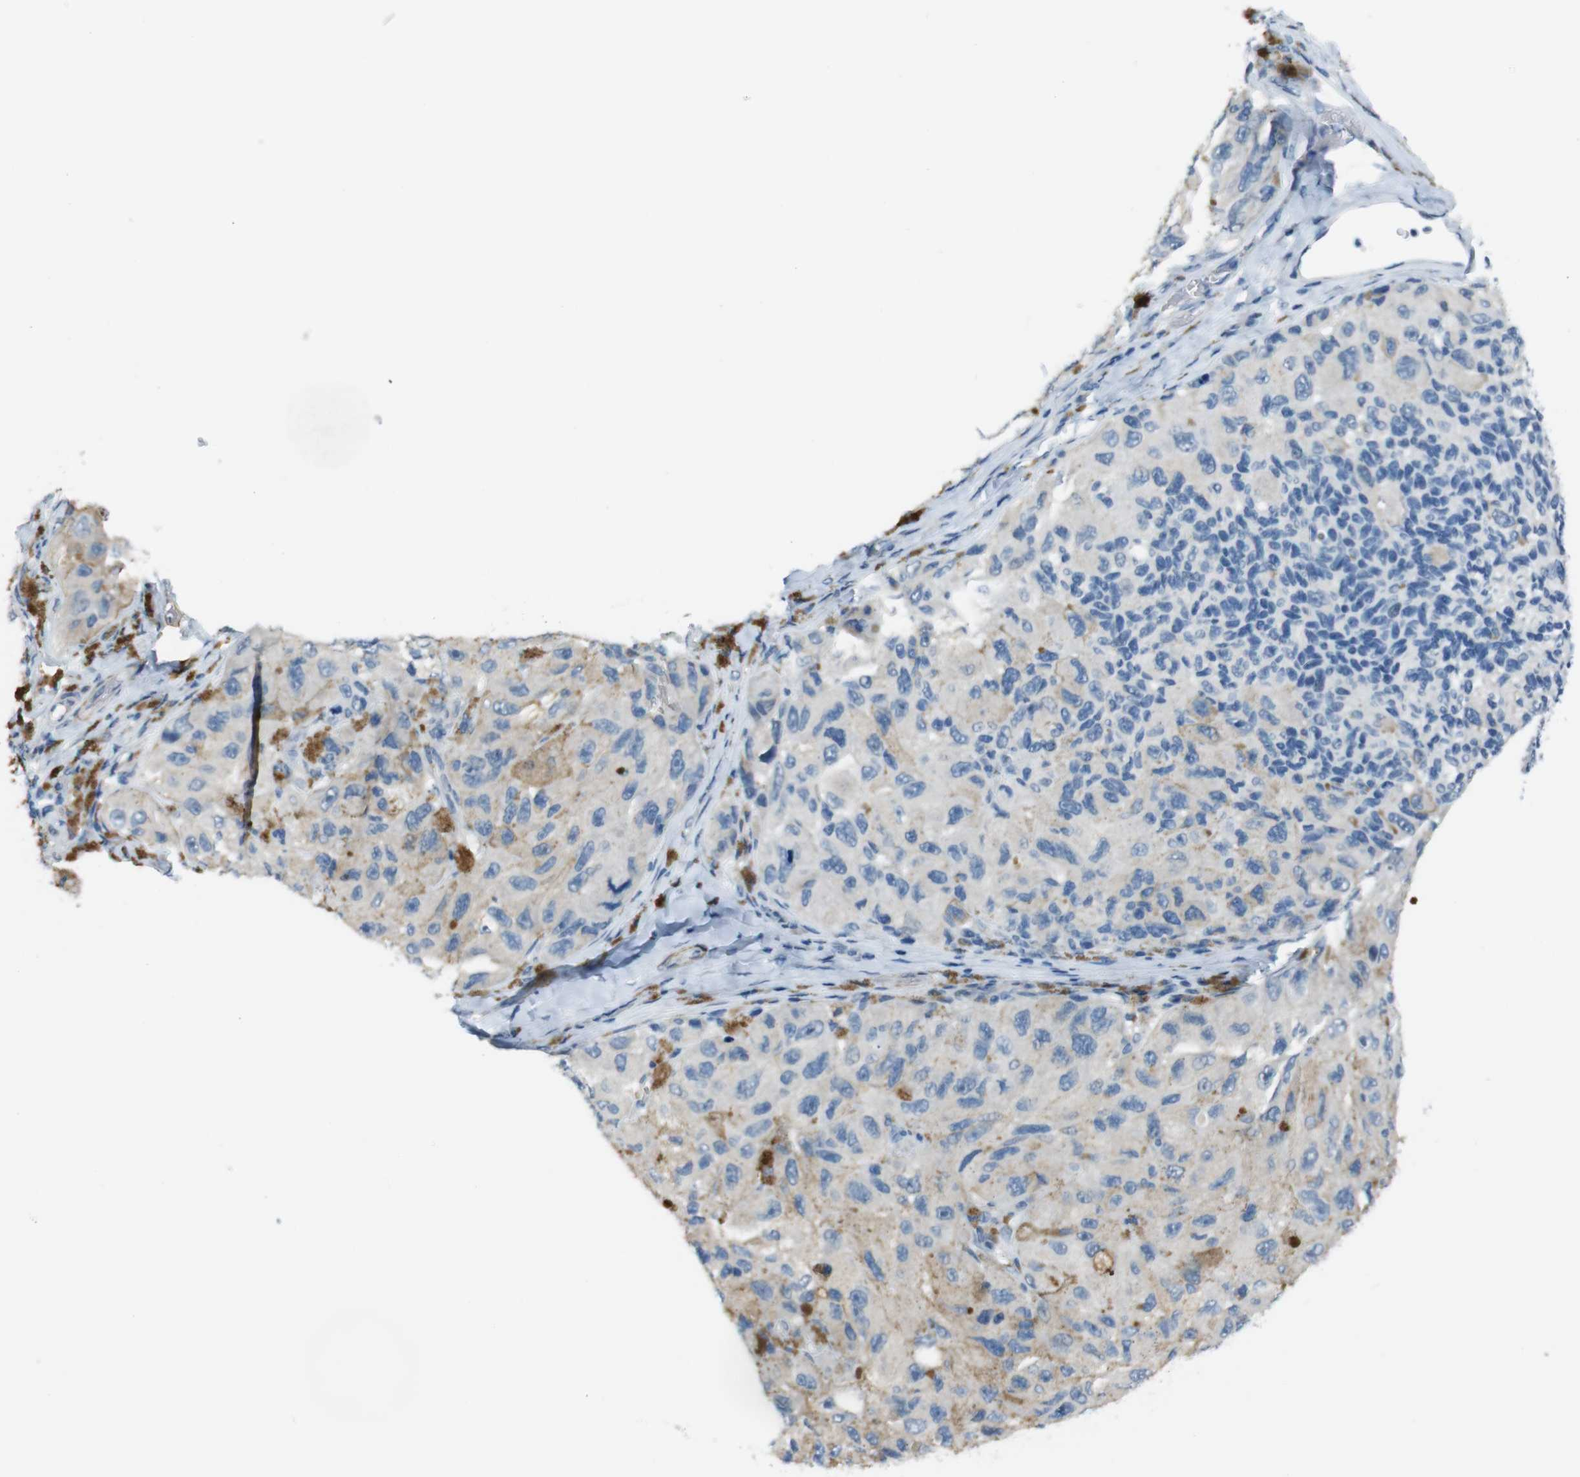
{"staining": {"intensity": "negative", "quantity": "none", "location": "none"}, "tissue": "melanoma", "cell_type": "Tumor cells", "image_type": "cancer", "snomed": [{"axis": "morphology", "description": "Malignant melanoma, NOS"}, {"axis": "topography", "description": "Skin"}], "caption": "A high-resolution histopathology image shows immunohistochemistry (IHC) staining of malignant melanoma, which demonstrates no significant expression in tumor cells.", "gene": "HRH2", "patient": {"sex": "female", "age": 73}}